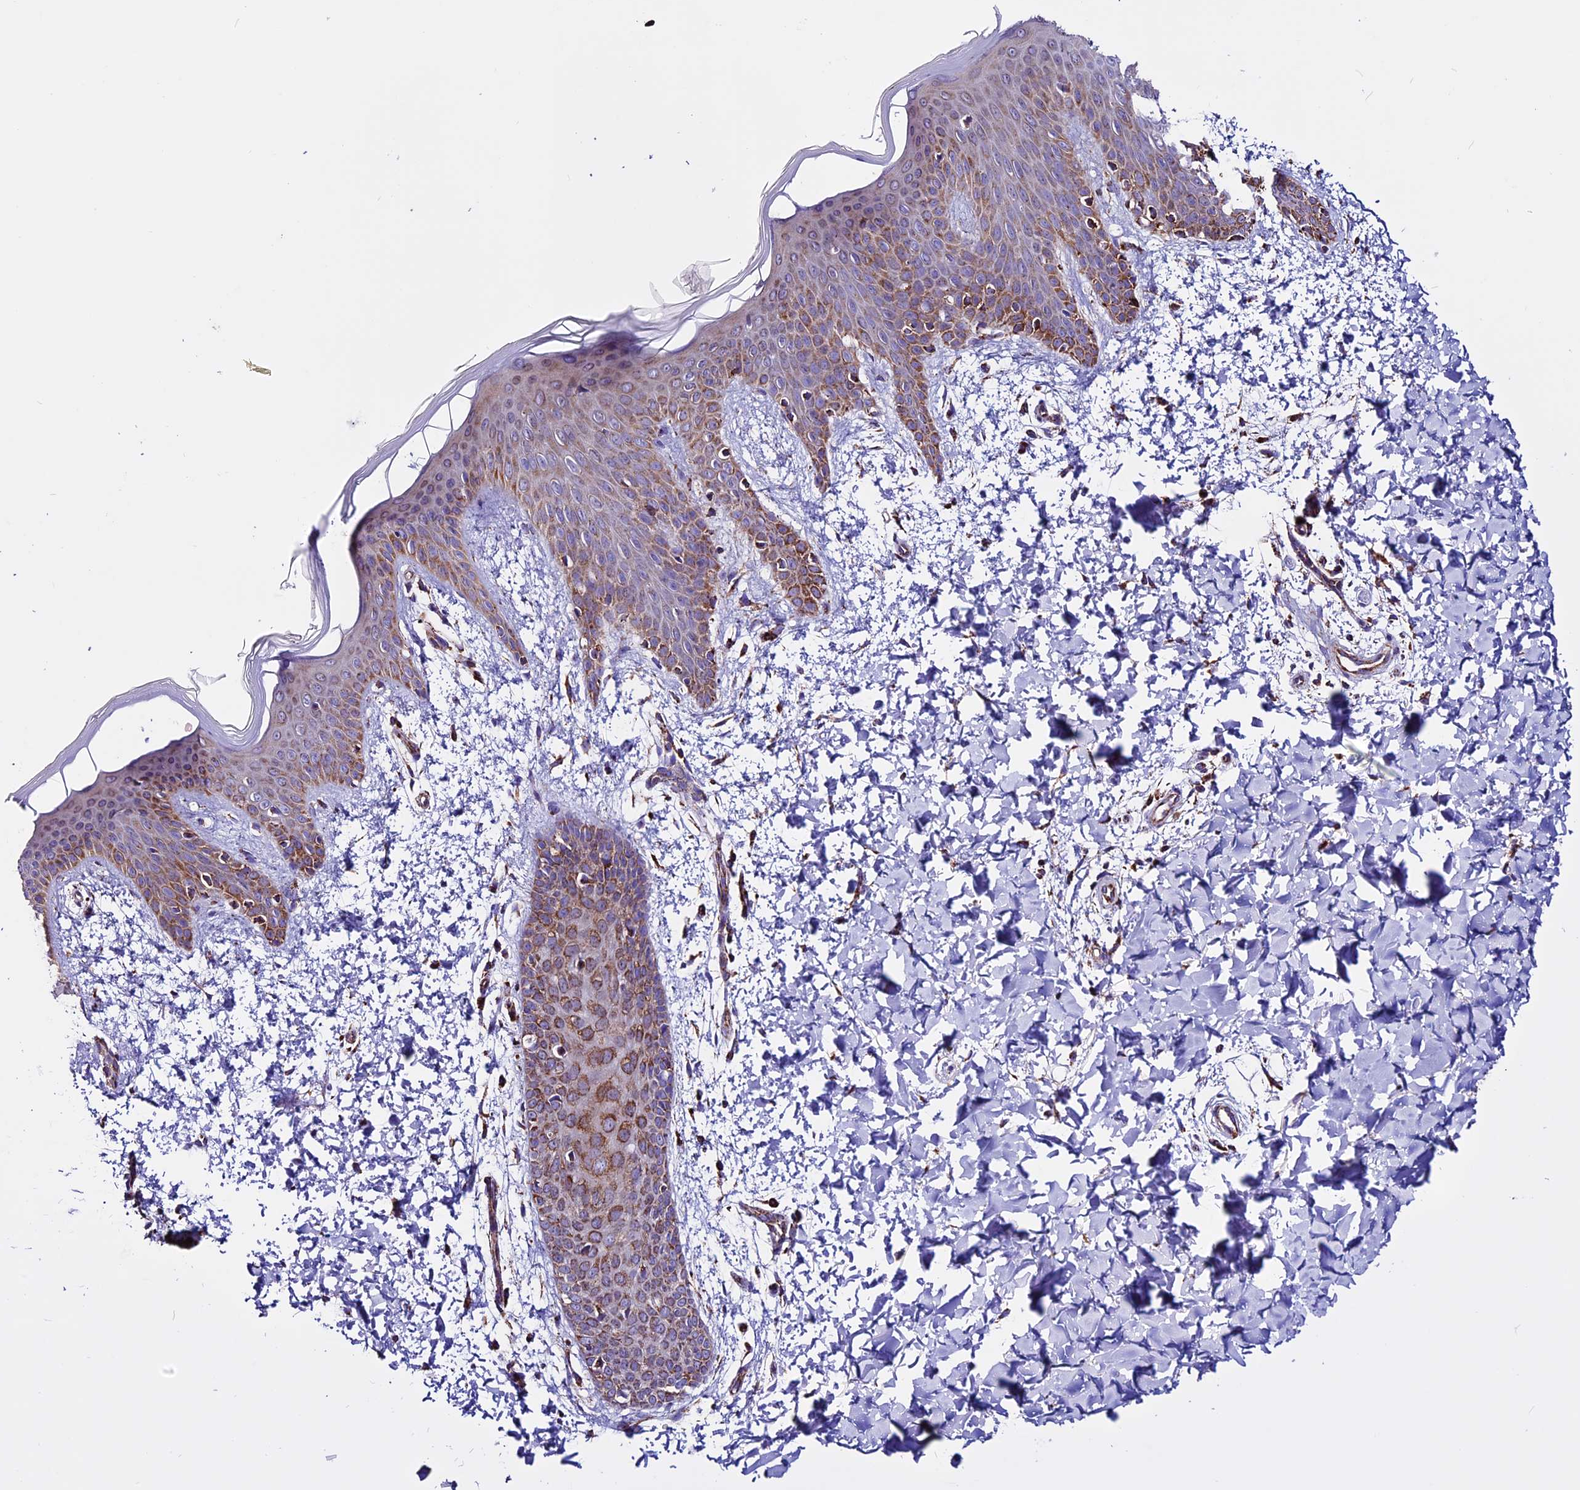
{"staining": {"intensity": "moderate", "quantity": ">75%", "location": "cytoplasmic/membranous"}, "tissue": "skin", "cell_type": "Fibroblasts", "image_type": "normal", "snomed": [{"axis": "morphology", "description": "Normal tissue, NOS"}, {"axis": "topography", "description": "Skin"}], "caption": "The micrograph demonstrates immunohistochemical staining of unremarkable skin. There is moderate cytoplasmic/membranous positivity is identified in about >75% of fibroblasts.", "gene": "CX3CL1", "patient": {"sex": "male", "age": 36}}